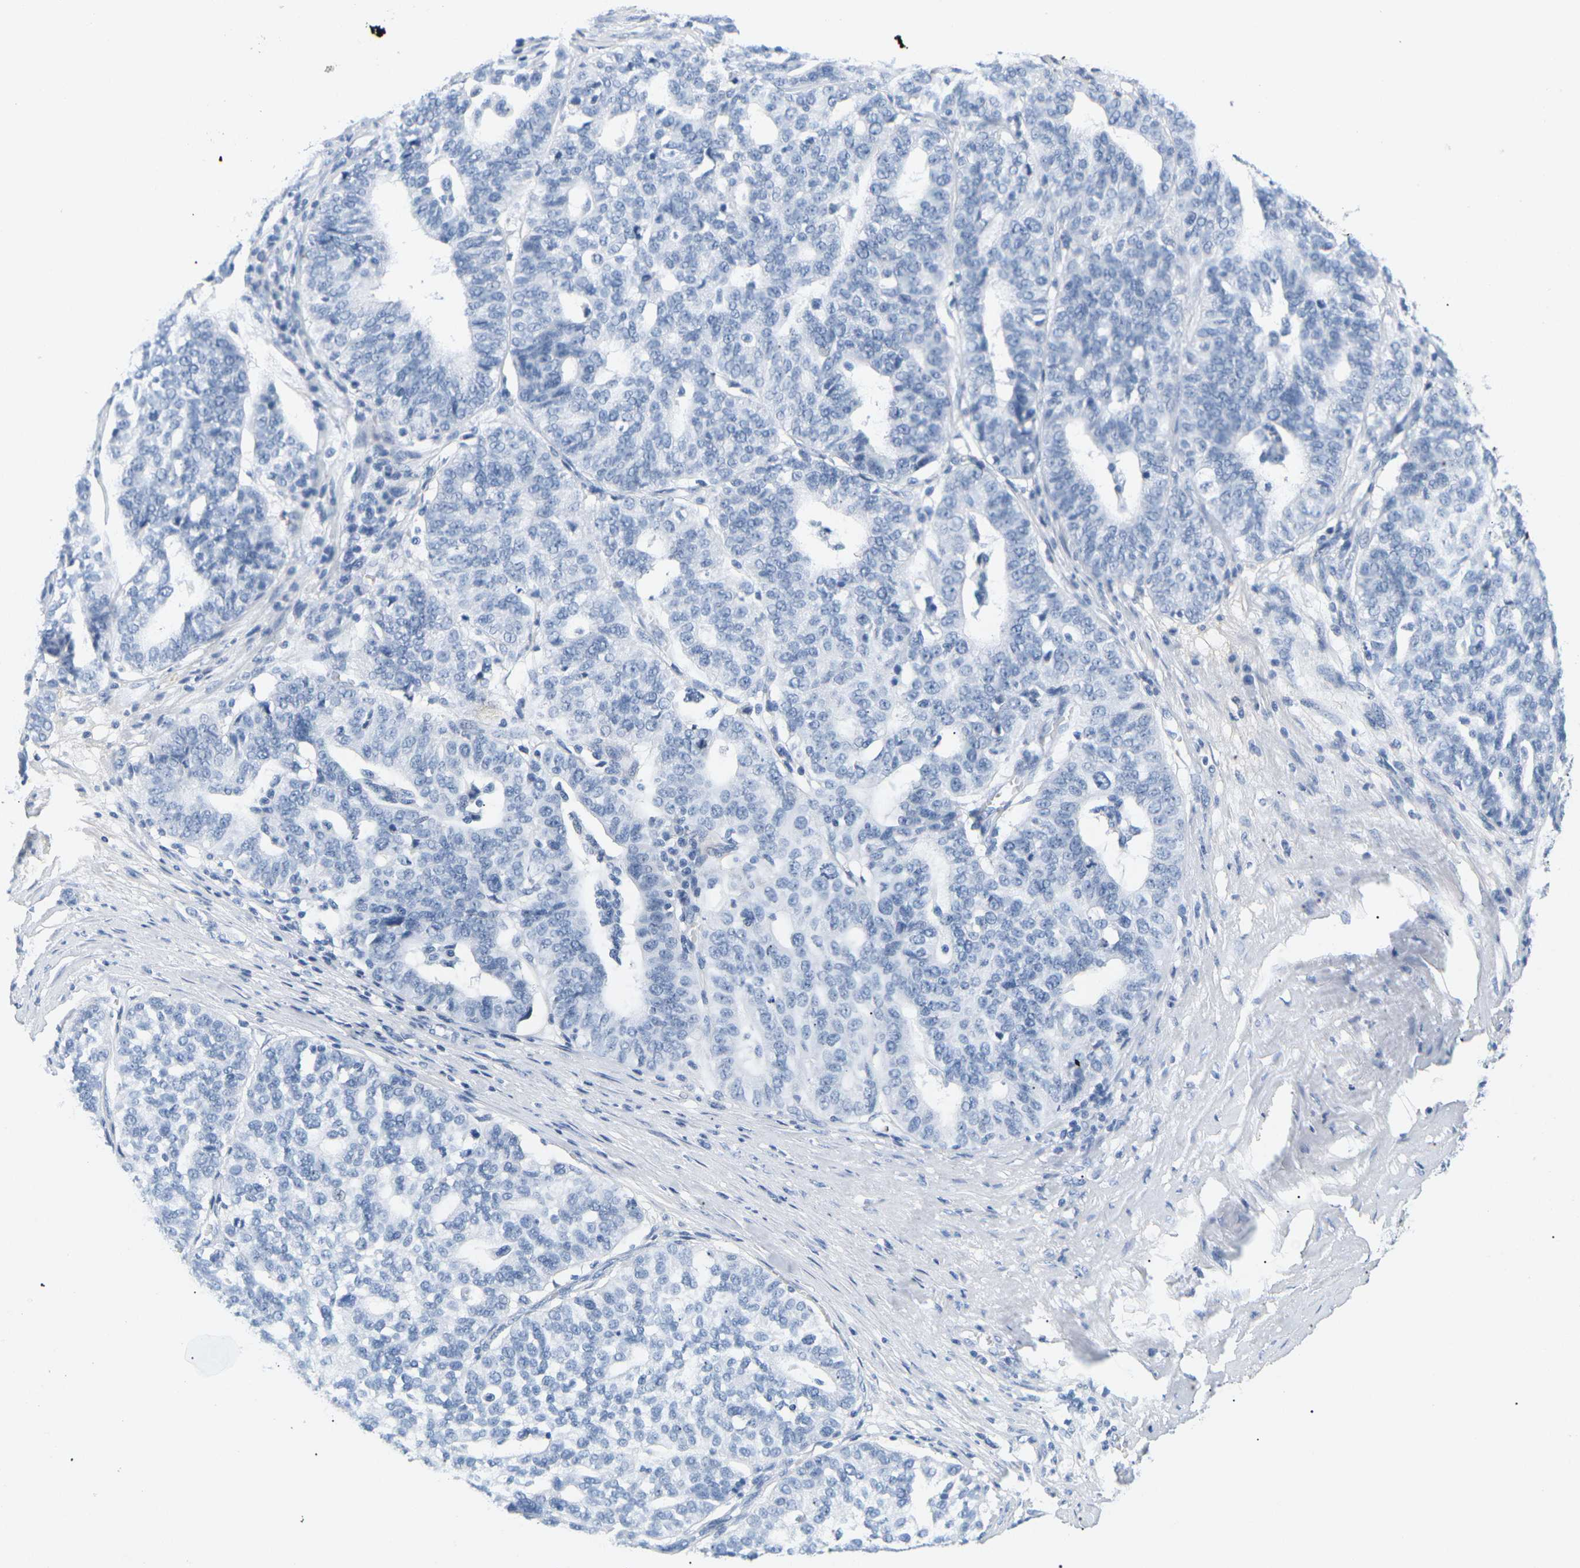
{"staining": {"intensity": "negative", "quantity": "none", "location": "none"}, "tissue": "ovarian cancer", "cell_type": "Tumor cells", "image_type": "cancer", "snomed": [{"axis": "morphology", "description": "Cystadenocarcinoma, serous, NOS"}, {"axis": "topography", "description": "Ovary"}], "caption": "IHC micrograph of neoplastic tissue: serous cystadenocarcinoma (ovarian) stained with DAB (3,3'-diaminobenzidine) exhibits no significant protein expression in tumor cells. (Stains: DAB (3,3'-diaminobenzidine) immunohistochemistry with hematoxylin counter stain, Microscopy: brightfield microscopy at high magnification).", "gene": "APOB", "patient": {"sex": "female", "age": 59}}